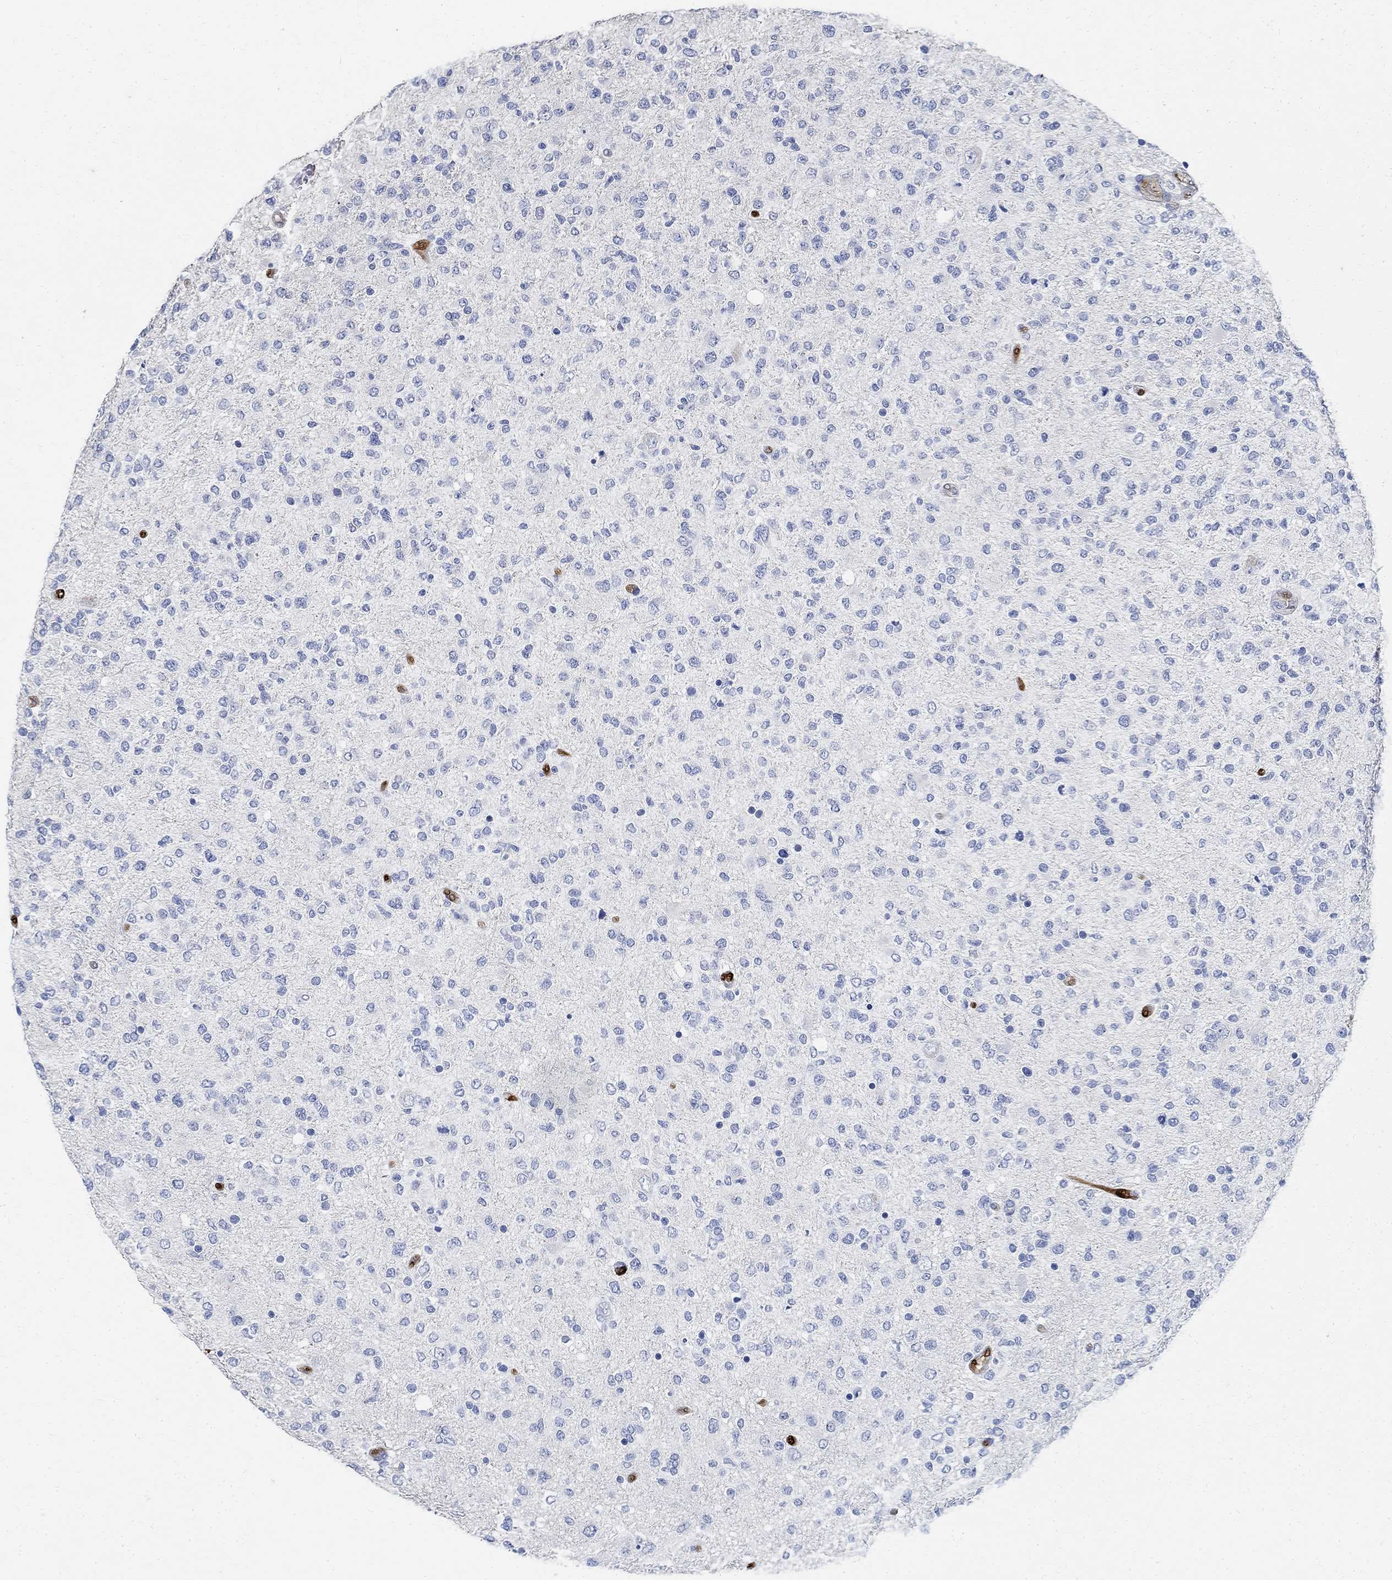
{"staining": {"intensity": "negative", "quantity": "none", "location": "none"}, "tissue": "glioma", "cell_type": "Tumor cells", "image_type": "cancer", "snomed": [{"axis": "morphology", "description": "Glioma, malignant, High grade"}, {"axis": "topography", "description": "Cerebral cortex"}], "caption": "High magnification brightfield microscopy of malignant glioma (high-grade) stained with DAB (3,3'-diaminobenzidine) (brown) and counterstained with hematoxylin (blue): tumor cells show no significant expression. The staining is performed using DAB (3,3'-diaminobenzidine) brown chromogen with nuclei counter-stained in using hematoxylin.", "gene": "PRX", "patient": {"sex": "male", "age": 70}}